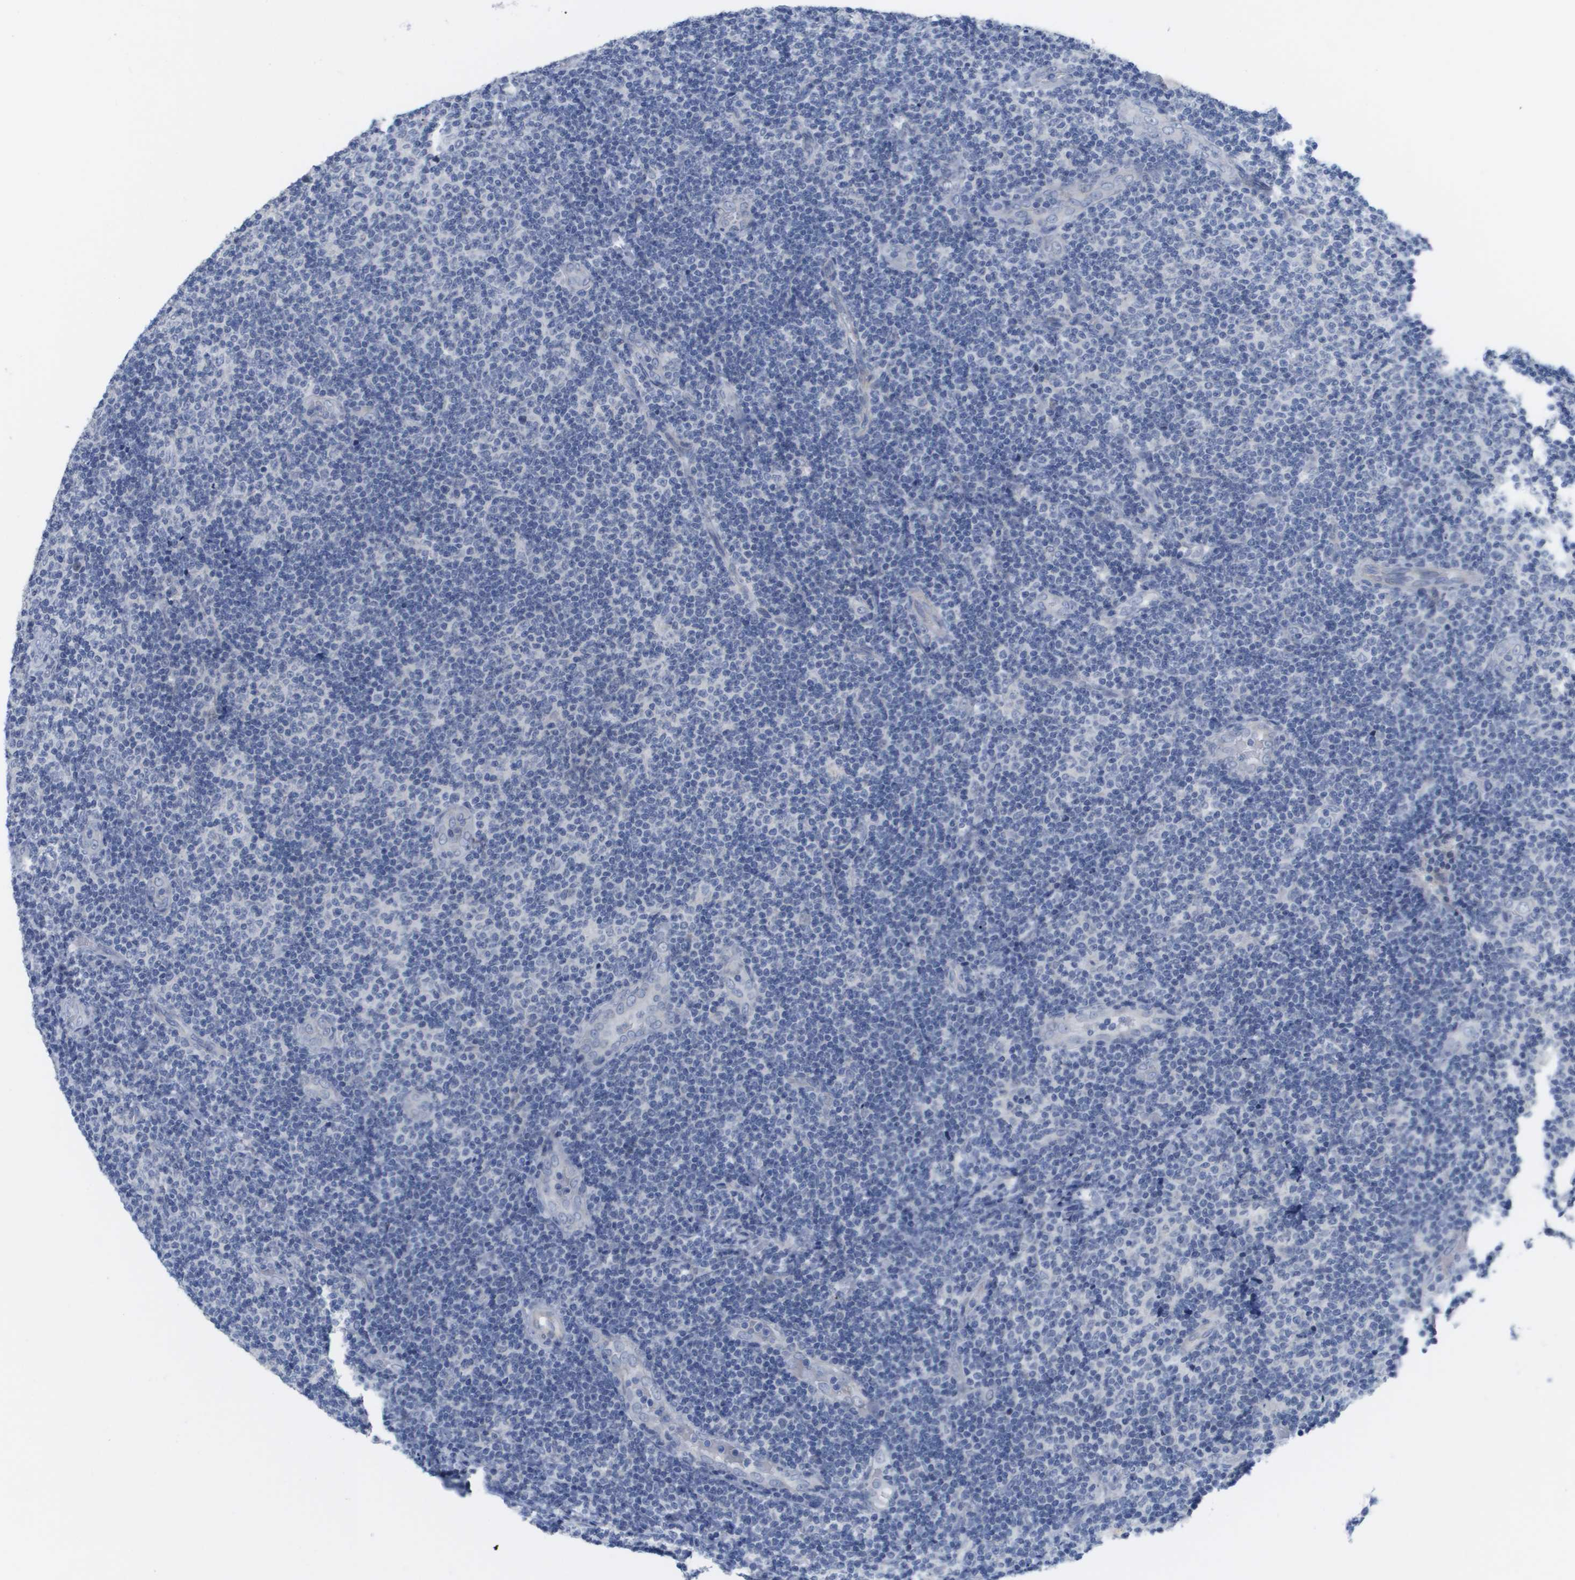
{"staining": {"intensity": "negative", "quantity": "none", "location": "none"}, "tissue": "lymphoma", "cell_type": "Tumor cells", "image_type": "cancer", "snomed": [{"axis": "morphology", "description": "Malignant lymphoma, non-Hodgkin's type, Low grade"}, {"axis": "topography", "description": "Lymph node"}], "caption": "Immunohistochemistry image of human low-grade malignant lymphoma, non-Hodgkin's type stained for a protein (brown), which reveals no positivity in tumor cells.", "gene": "PDE4A", "patient": {"sex": "male", "age": 83}}